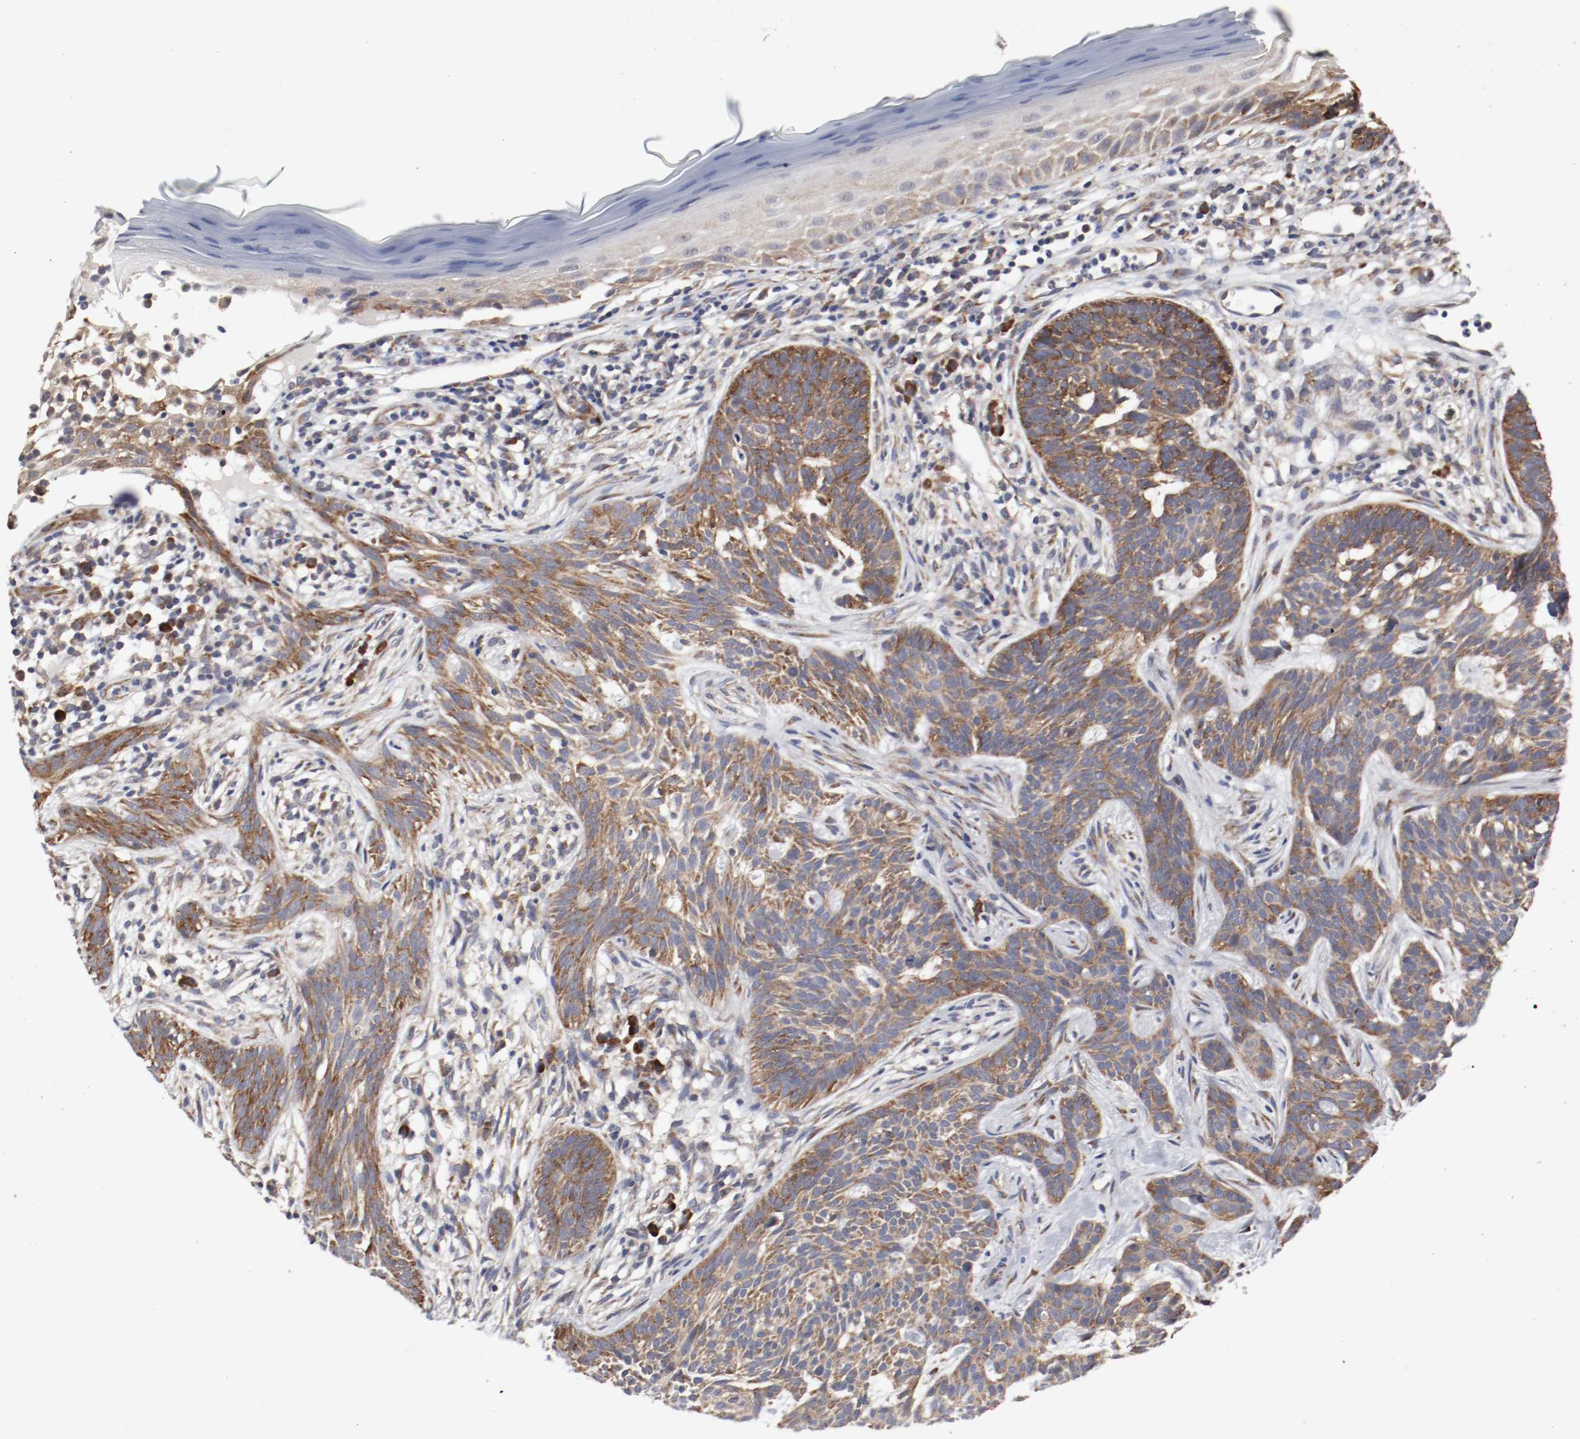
{"staining": {"intensity": "strong", "quantity": ">75%", "location": "cytoplasmic/membranous"}, "tissue": "skin cancer", "cell_type": "Tumor cells", "image_type": "cancer", "snomed": [{"axis": "morphology", "description": "Normal tissue, NOS"}, {"axis": "morphology", "description": "Basal cell carcinoma"}, {"axis": "topography", "description": "Skin"}], "caption": "The immunohistochemical stain highlights strong cytoplasmic/membranous expression in tumor cells of skin basal cell carcinoma tissue.", "gene": "FKBP3", "patient": {"sex": "female", "age": 69}}